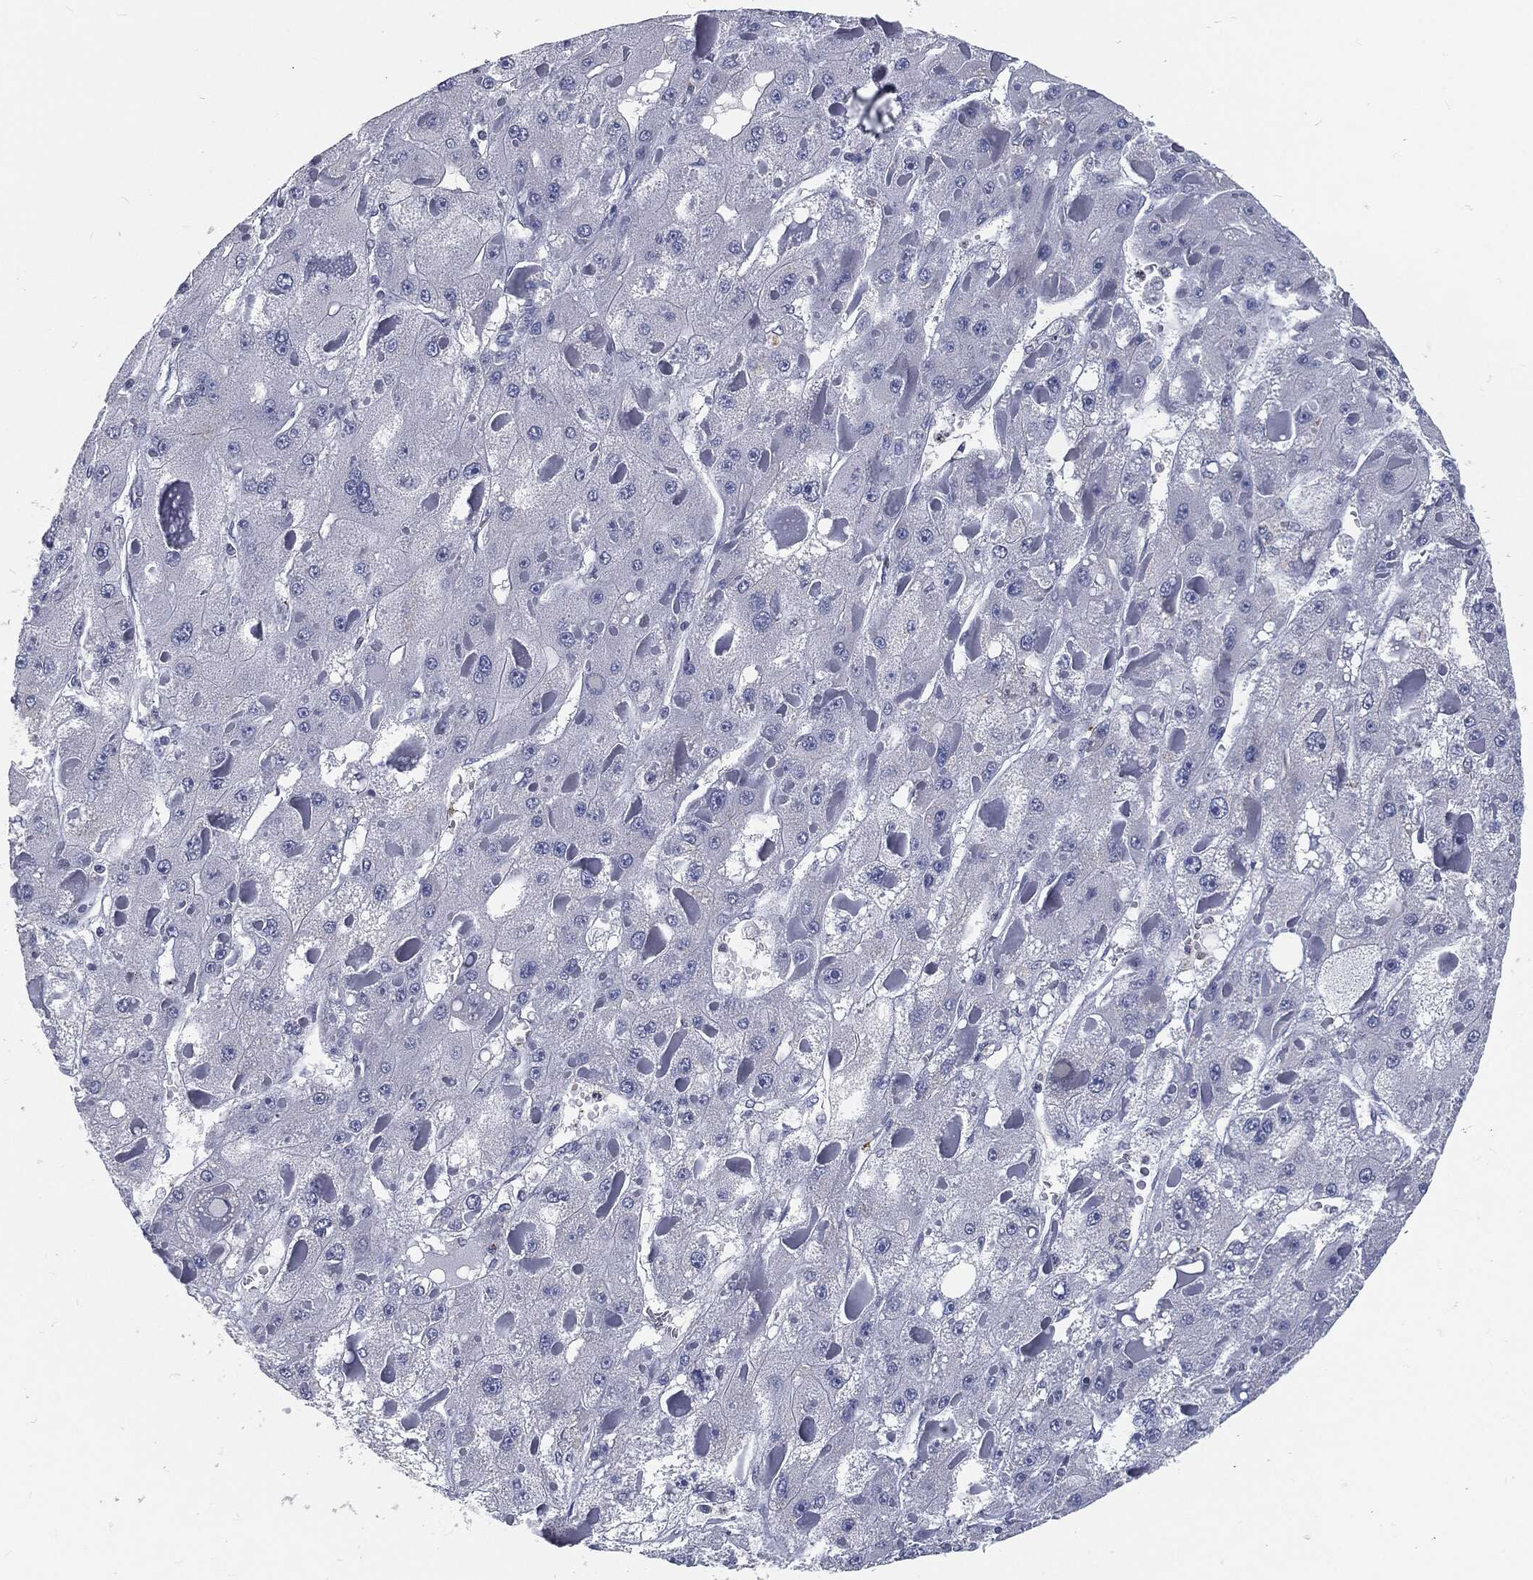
{"staining": {"intensity": "negative", "quantity": "none", "location": "none"}, "tissue": "liver cancer", "cell_type": "Tumor cells", "image_type": "cancer", "snomed": [{"axis": "morphology", "description": "Carcinoma, Hepatocellular, NOS"}, {"axis": "topography", "description": "Liver"}], "caption": "Immunohistochemical staining of human liver hepatocellular carcinoma displays no significant expression in tumor cells.", "gene": "PROM1", "patient": {"sex": "female", "age": 73}}